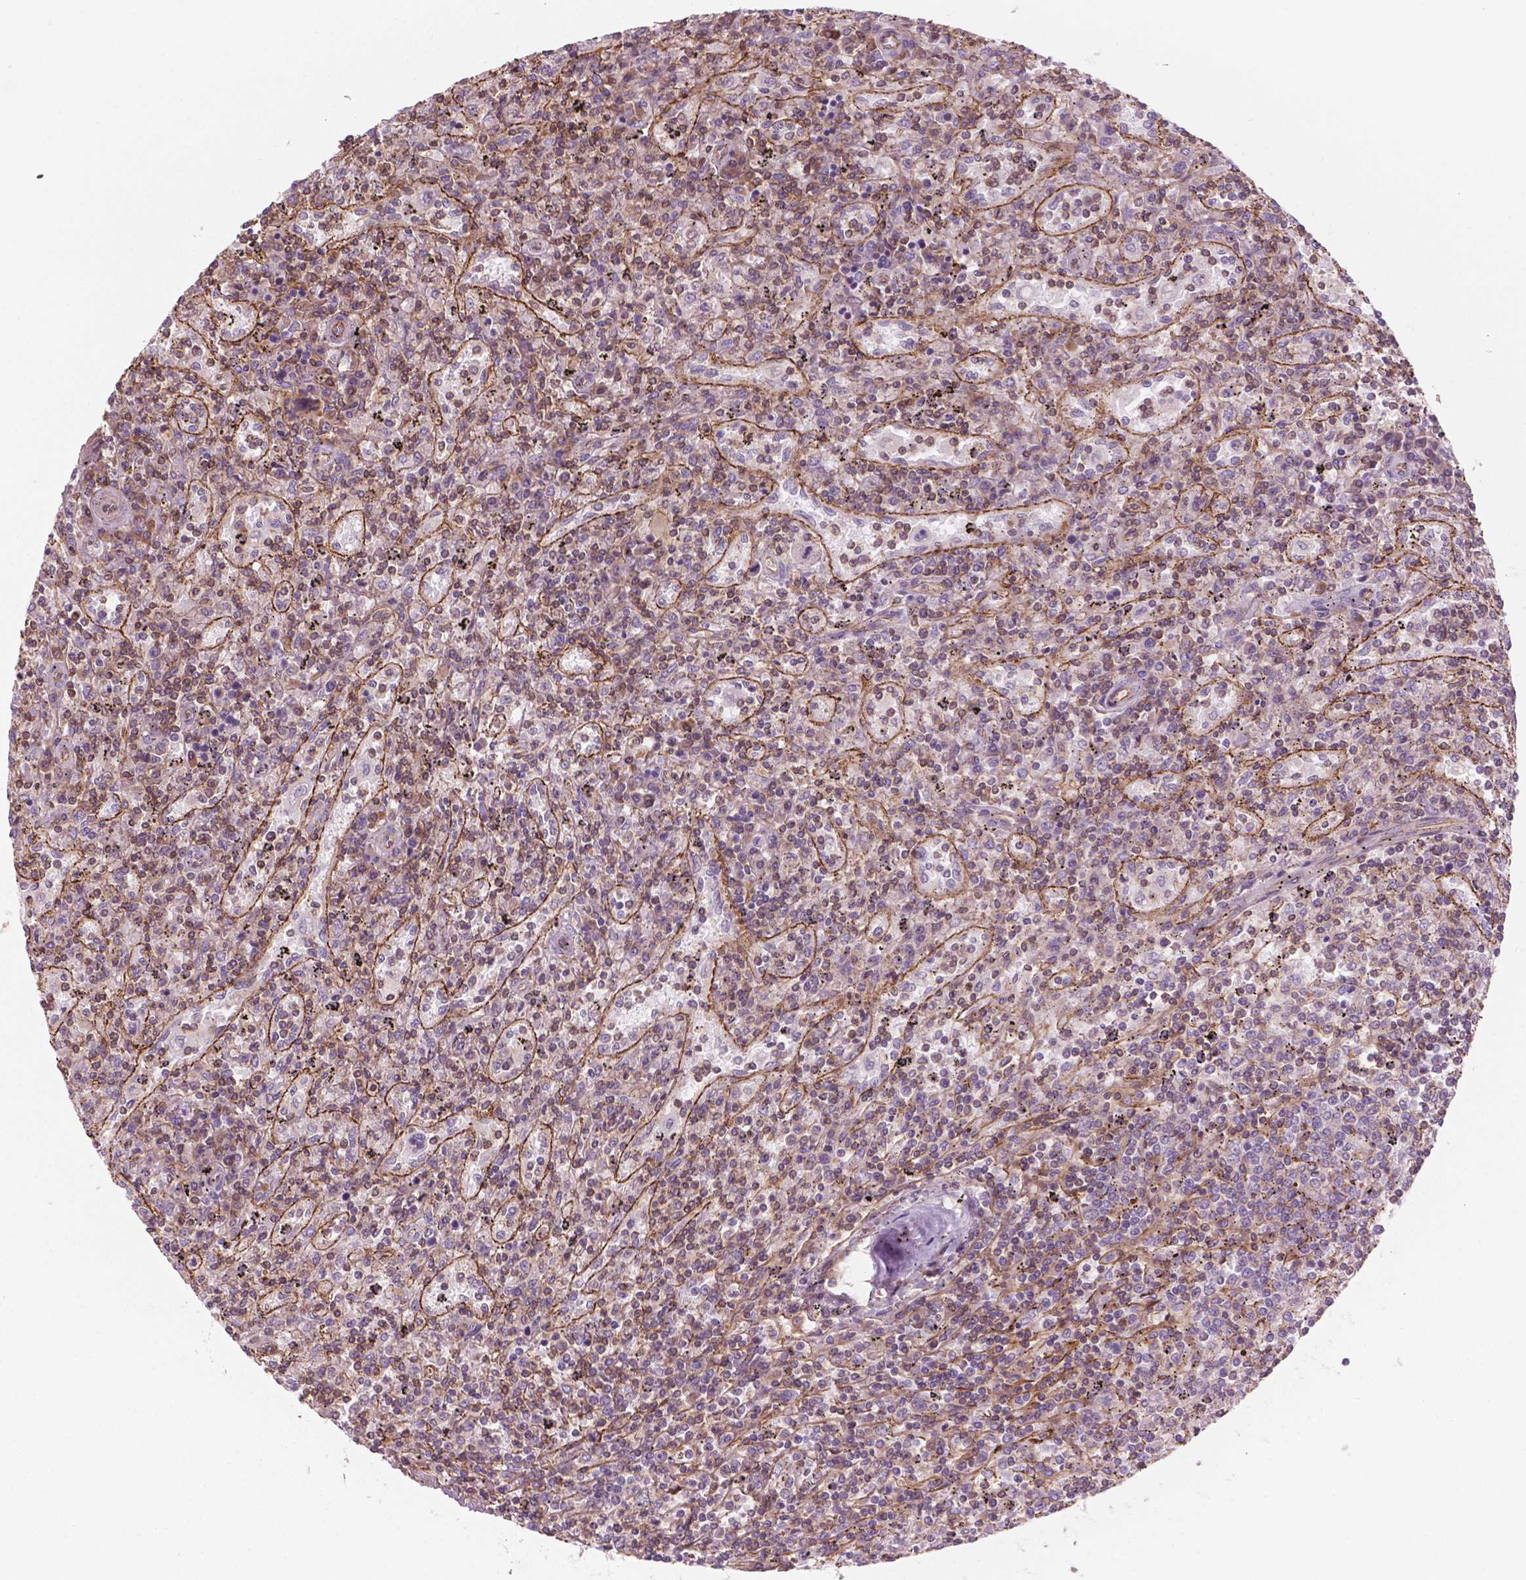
{"staining": {"intensity": "negative", "quantity": "none", "location": "none"}, "tissue": "lymphoma", "cell_type": "Tumor cells", "image_type": "cancer", "snomed": [{"axis": "morphology", "description": "Malignant lymphoma, non-Hodgkin's type, Low grade"}, {"axis": "topography", "description": "Spleen"}], "caption": "A high-resolution image shows IHC staining of low-grade malignant lymphoma, non-Hodgkin's type, which reveals no significant positivity in tumor cells. Brightfield microscopy of immunohistochemistry (IHC) stained with DAB (3,3'-diaminobenzidine) (brown) and hematoxylin (blue), captured at high magnification.", "gene": "SURF4", "patient": {"sex": "male", "age": 62}}